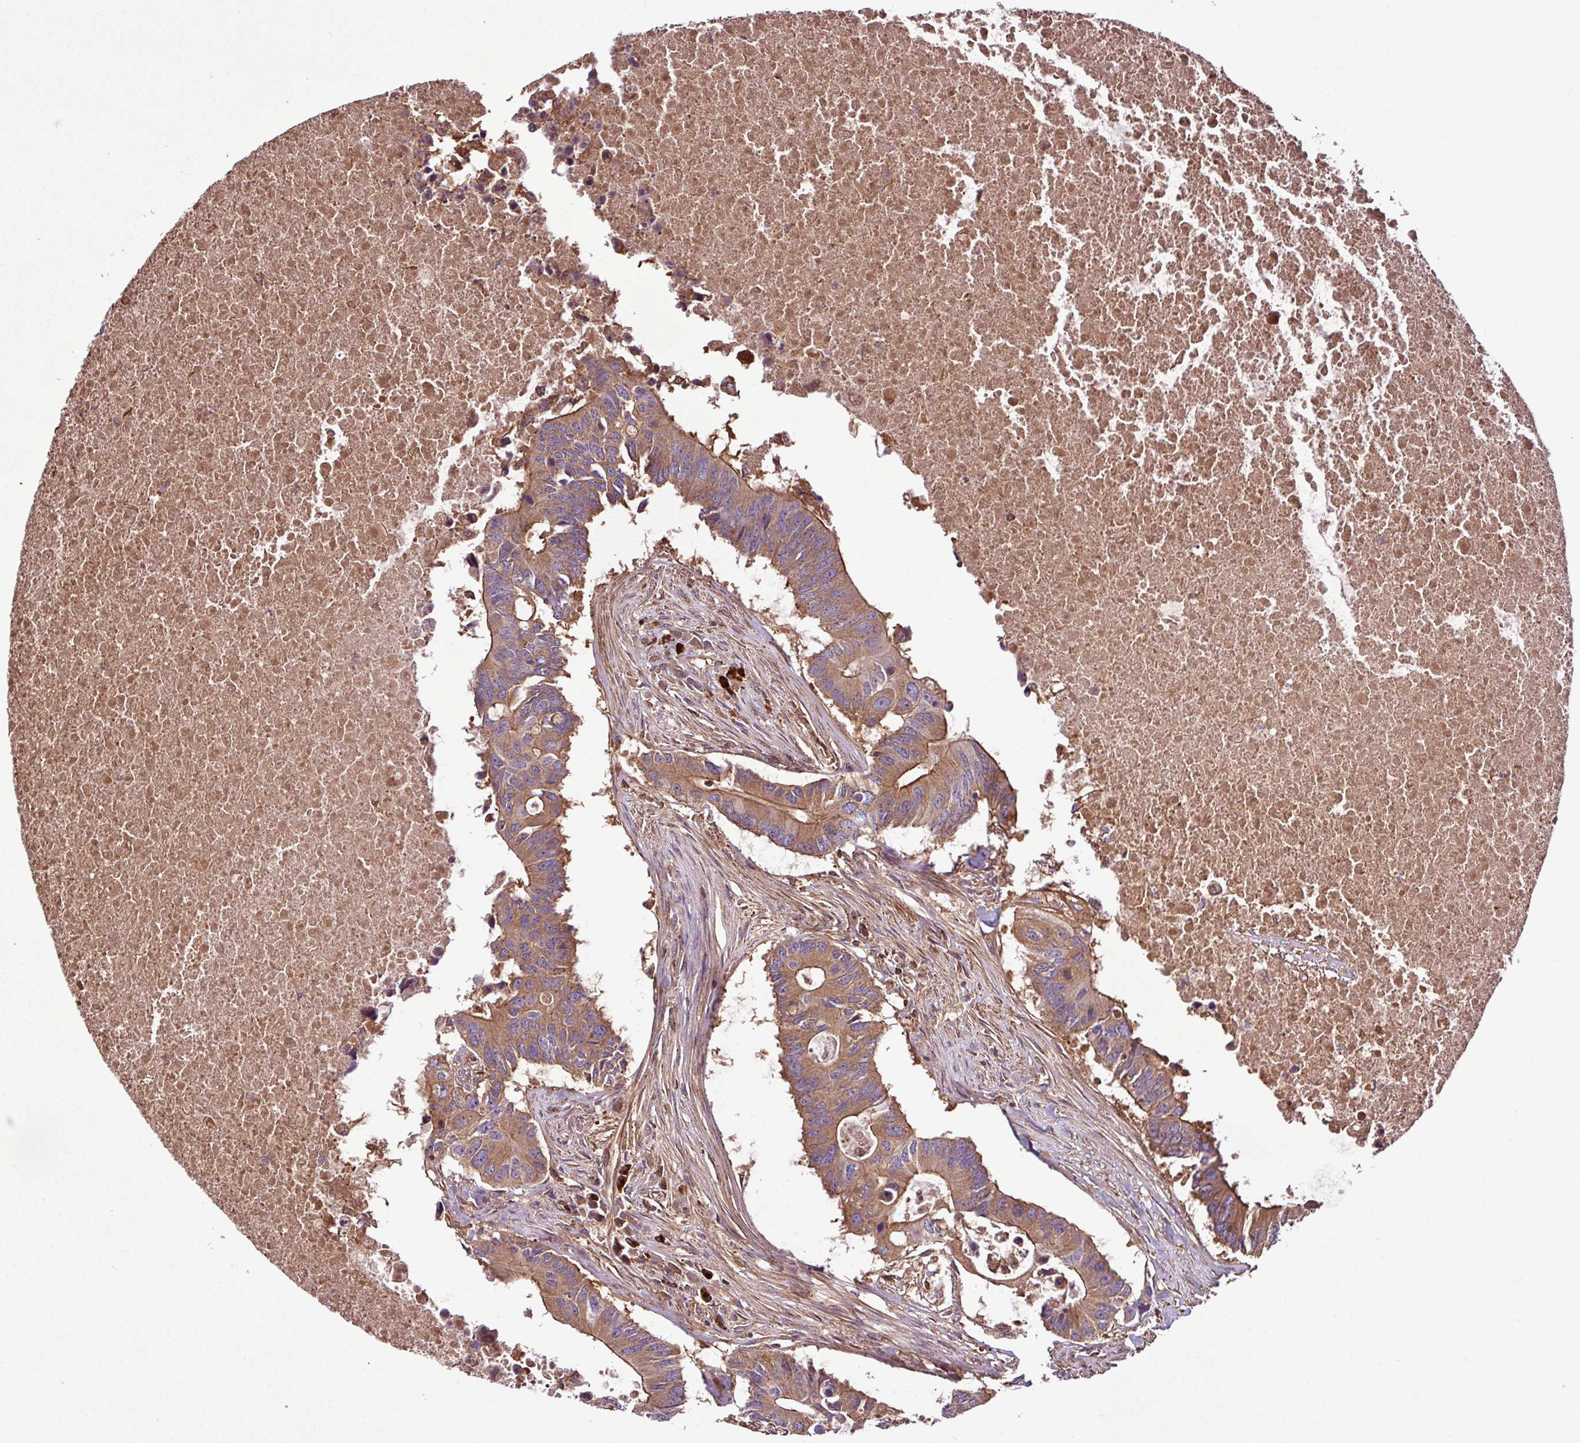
{"staining": {"intensity": "moderate", "quantity": ">75%", "location": "cytoplasmic/membranous"}, "tissue": "colorectal cancer", "cell_type": "Tumor cells", "image_type": "cancer", "snomed": [{"axis": "morphology", "description": "Adenocarcinoma, NOS"}, {"axis": "topography", "description": "Colon"}], "caption": "A brown stain shows moderate cytoplasmic/membranous staining of a protein in human adenocarcinoma (colorectal) tumor cells.", "gene": "ZNF266", "patient": {"sex": "male", "age": 71}}